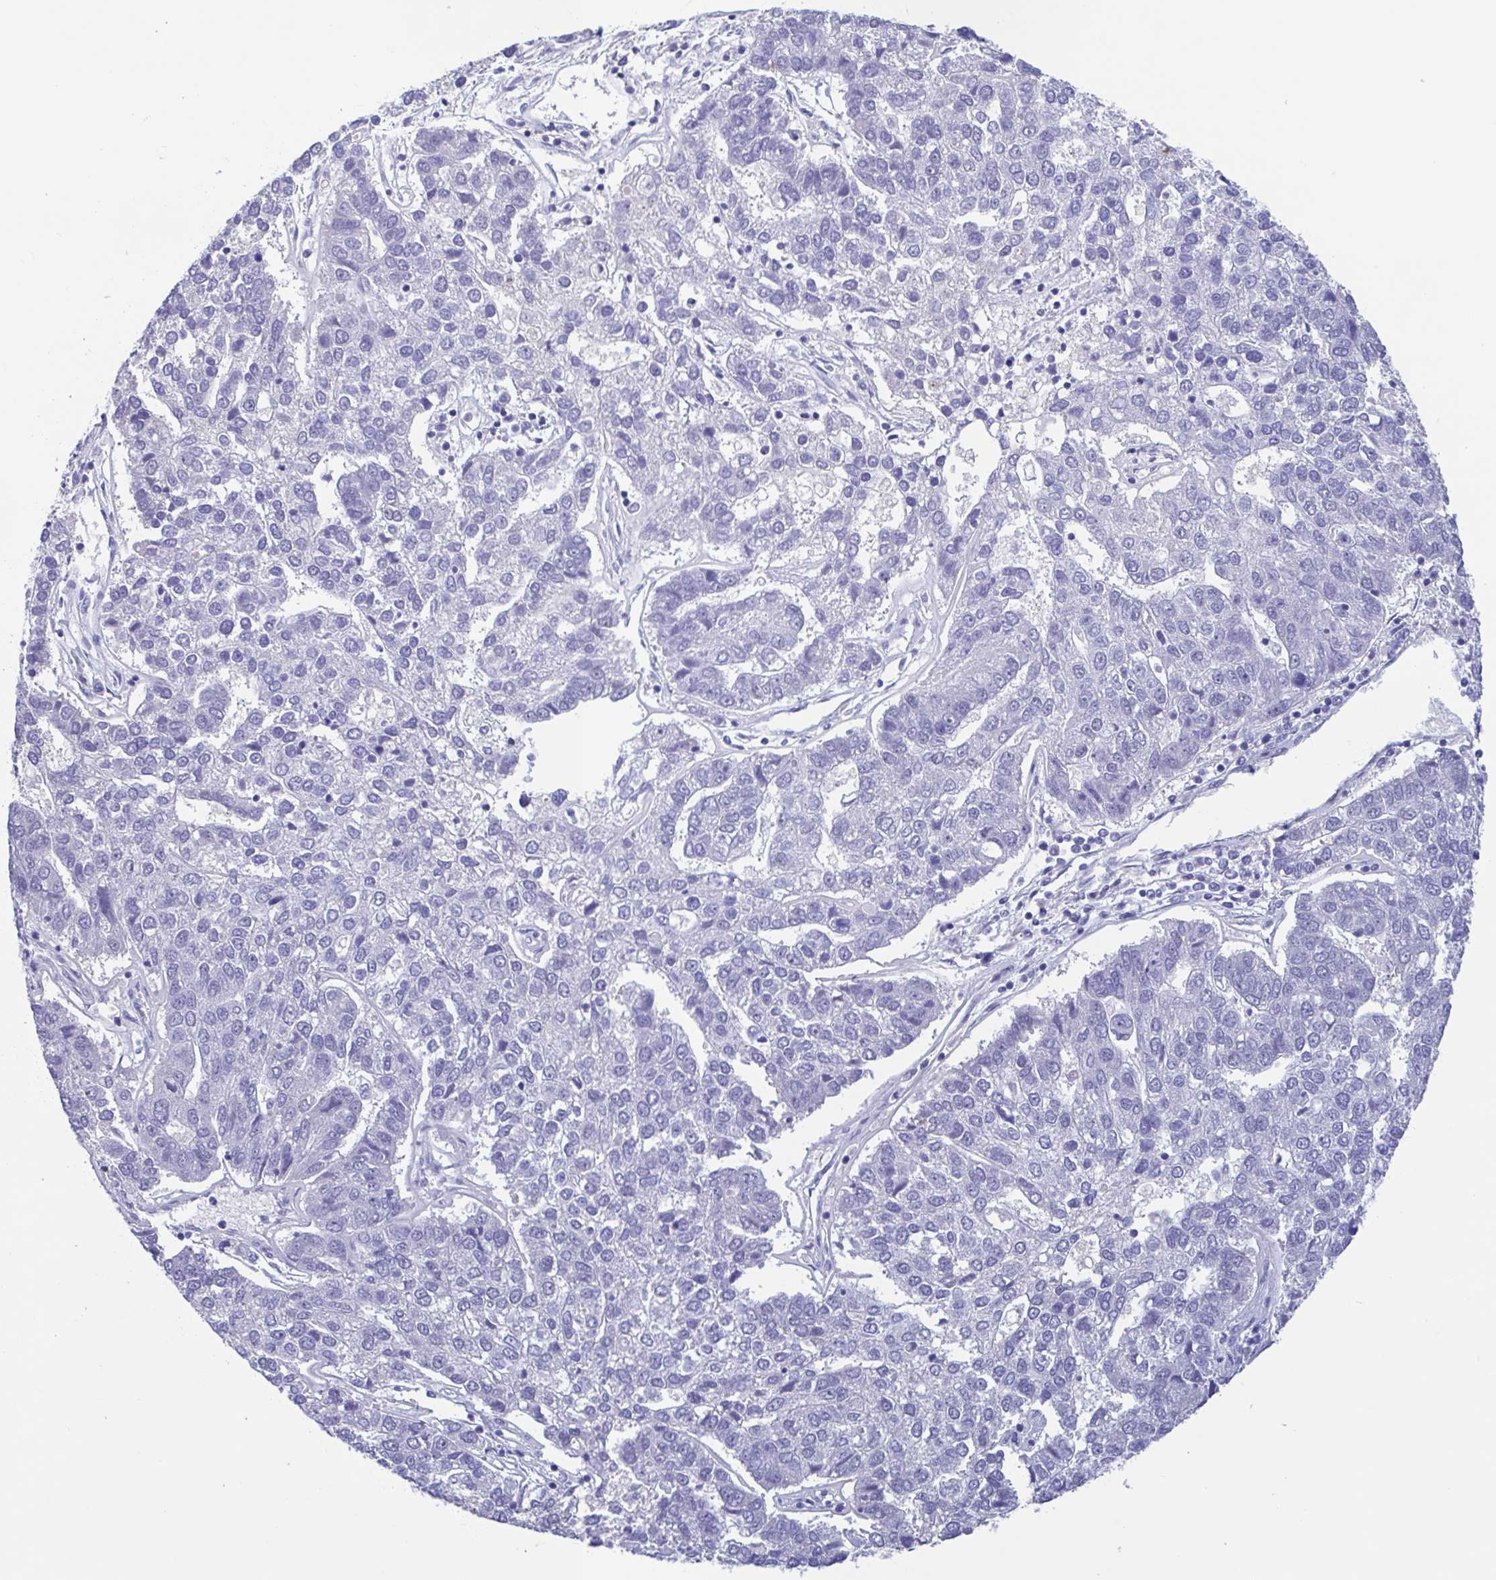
{"staining": {"intensity": "negative", "quantity": "none", "location": "none"}, "tissue": "pancreatic cancer", "cell_type": "Tumor cells", "image_type": "cancer", "snomed": [{"axis": "morphology", "description": "Adenocarcinoma, NOS"}, {"axis": "topography", "description": "Pancreas"}], "caption": "The histopathology image exhibits no staining of tumor cells in pancreatic adenocarcinoma. (DAB (3,3'-diaminobenzidine) IHC visualized using brightfield microscopy, high magnification).", "gene": "PERM1", "patient": {"sex": "female", "age": 61}}